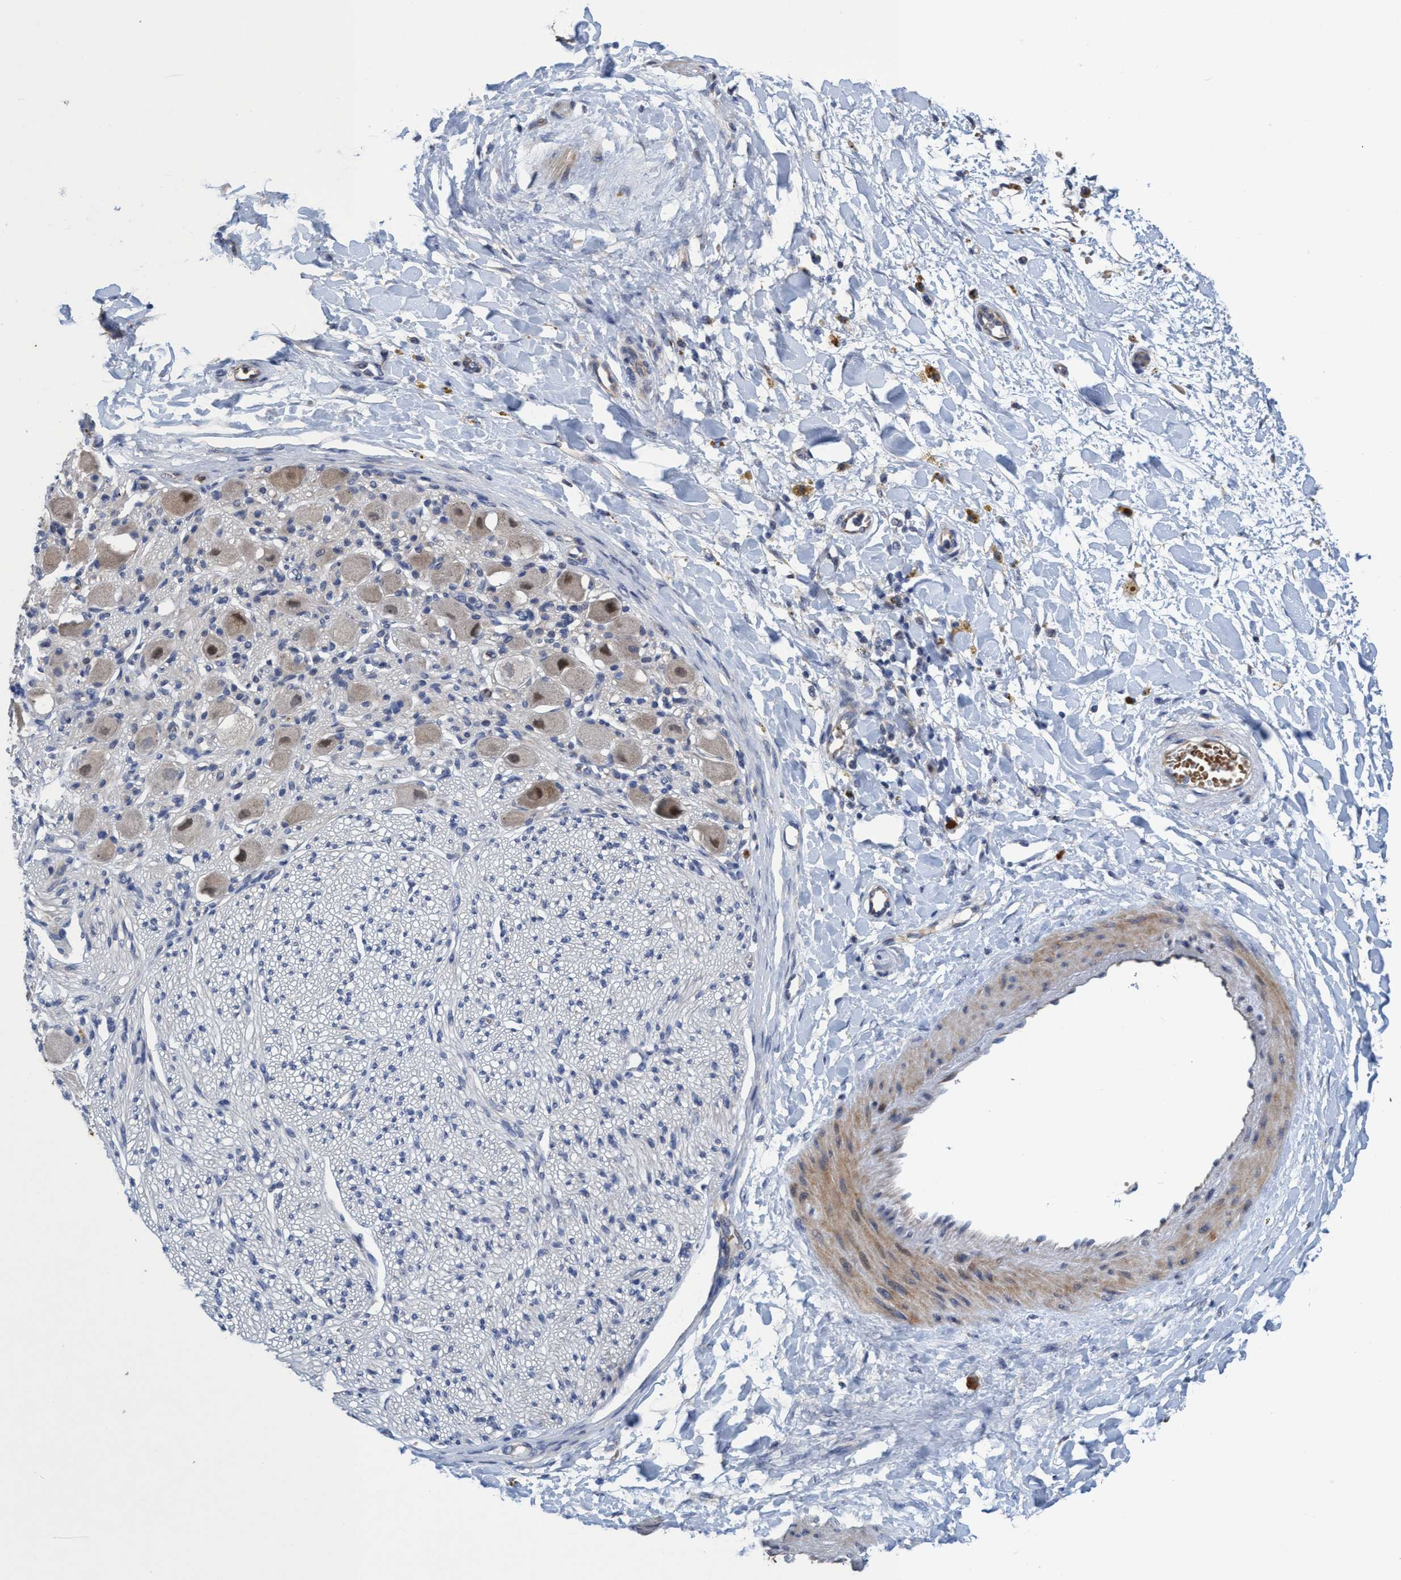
{"staining": {"intensity": "negative", "quantity": "none", "location": "none"}, "tissue": "adipose tissue", "cell_type": "Adipocytes", "image_type": "normal", "snomed": [{"axis": "morphology", "description": "Normal tissue, NOS"}, {"axis": "topography", "description": "Kidney"}, {"axis": "topography", "description": "Peripheral nerve tissue"}], "caption": "A photomicrograph of adipose tissue stained for a protein shows no brown staining in adipocytes.", "gene": "SEMA4D", "patient": {"sex": "male", "age": 7}}